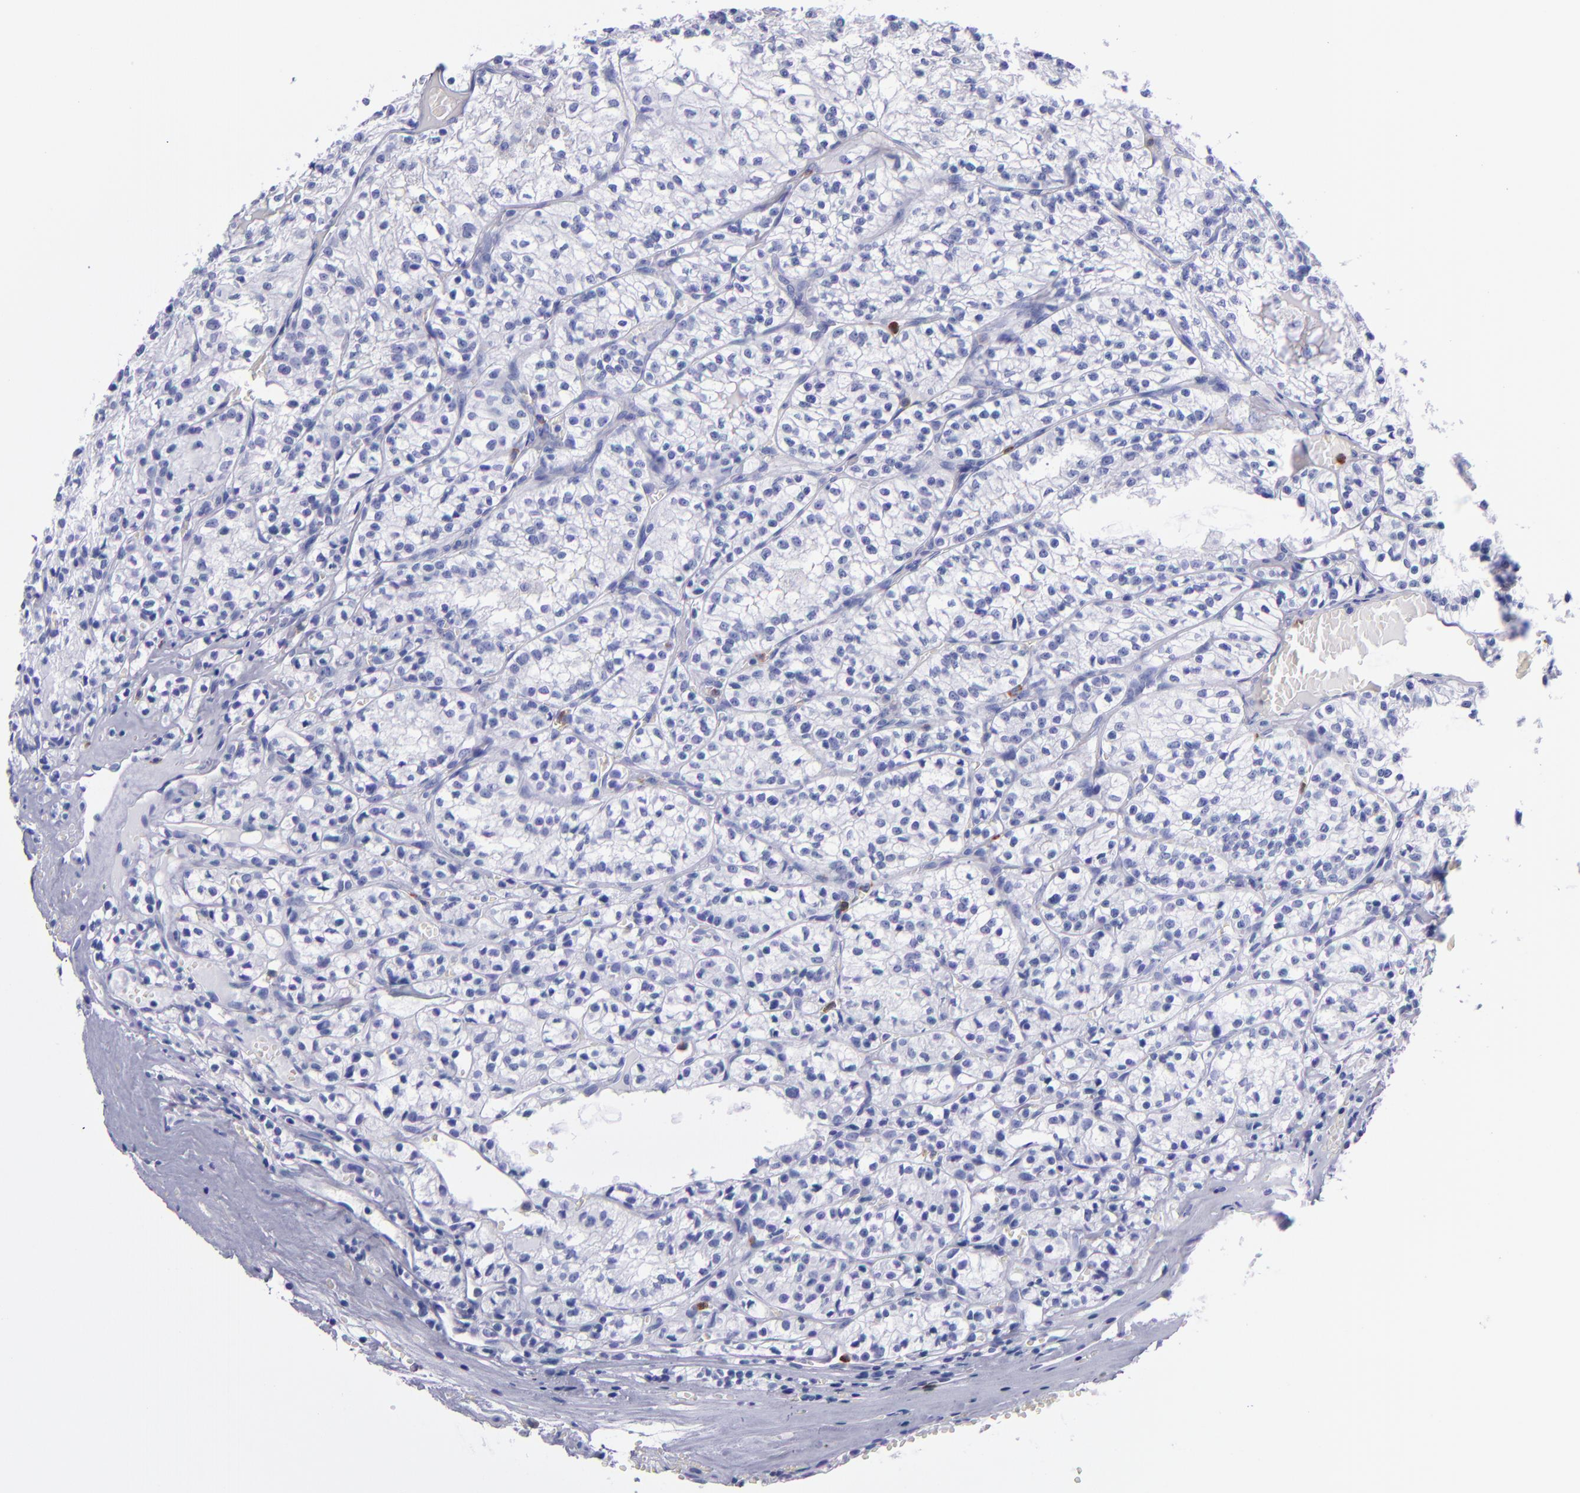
{"staining": {"intensity": "negative", "quantity": "none", "location": "none"}, "tissue": "renal cancer", "cell_type": "Tumor cells", "image_type": "cancer", "snomed": [{"axis": "morphology", "description": "Adenocarcinoma, NOS"}, {"axis": "topography", "description": "Kidney"}], "caption": "The micrograph displays no significant positivity in tumor cells of renal adenocarcinoma.", "gene": "CR1", "patient": {"sex": "male", "age": 61}}